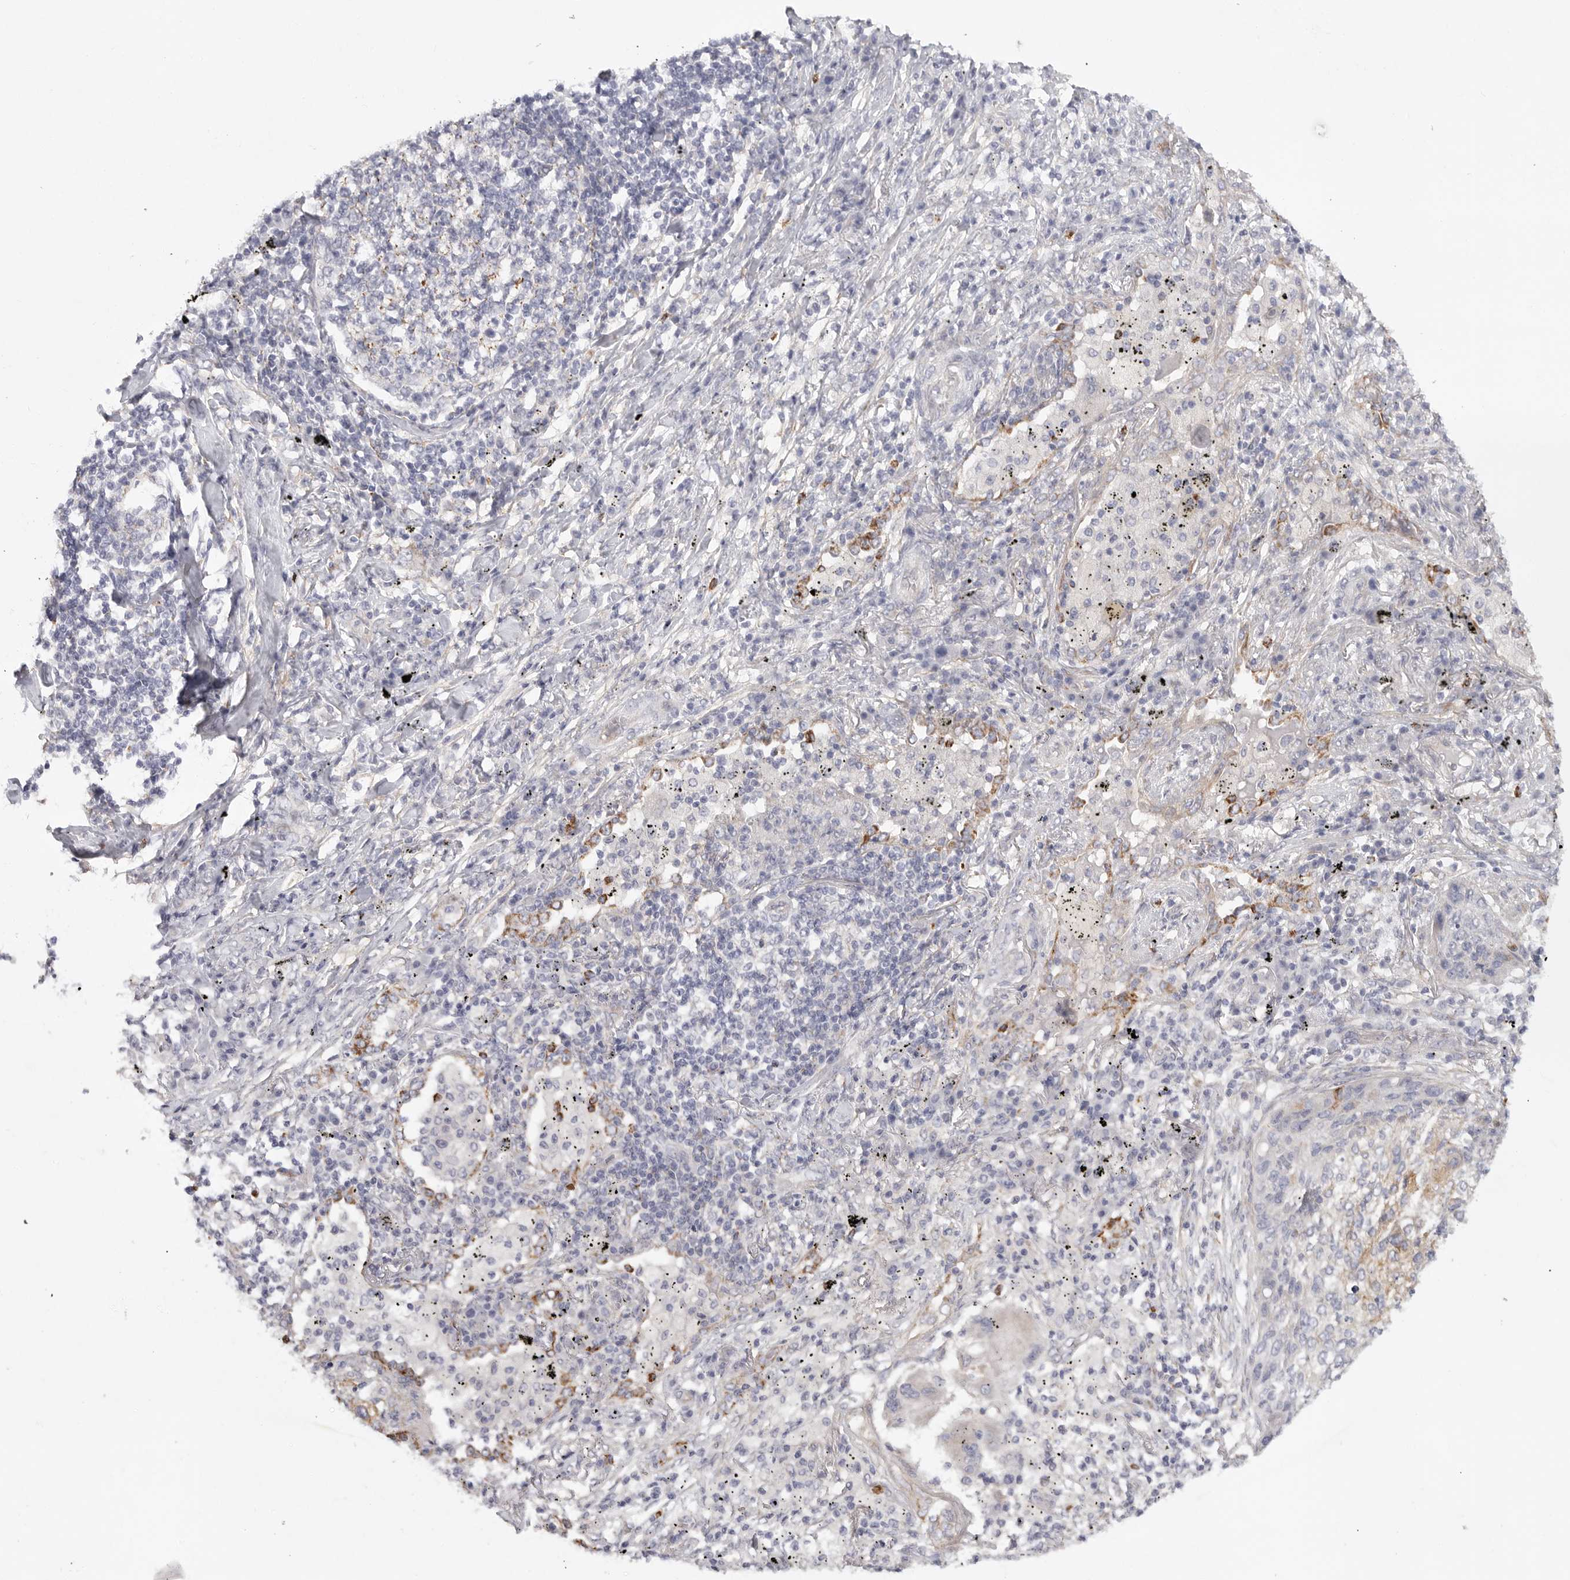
{"staining": {"intensity": "weak", "quantity": "<25%", "location": "cytoplasmic/membranous"}, "tissue": "lung cancer", "cell_type": "Tumor cells", "image_type": "cancer", "snomed": [{"axis": "morphology", "description": "Squamous cell carcinoma, NOS"}, {"axis": "topography", "description": "Lung"}], "caption": "Micrograph shows no significant protein expression in tumor cells of lung cancer.", "gene": "ELP3", "patient": {"sex": "female", "age": 63}}